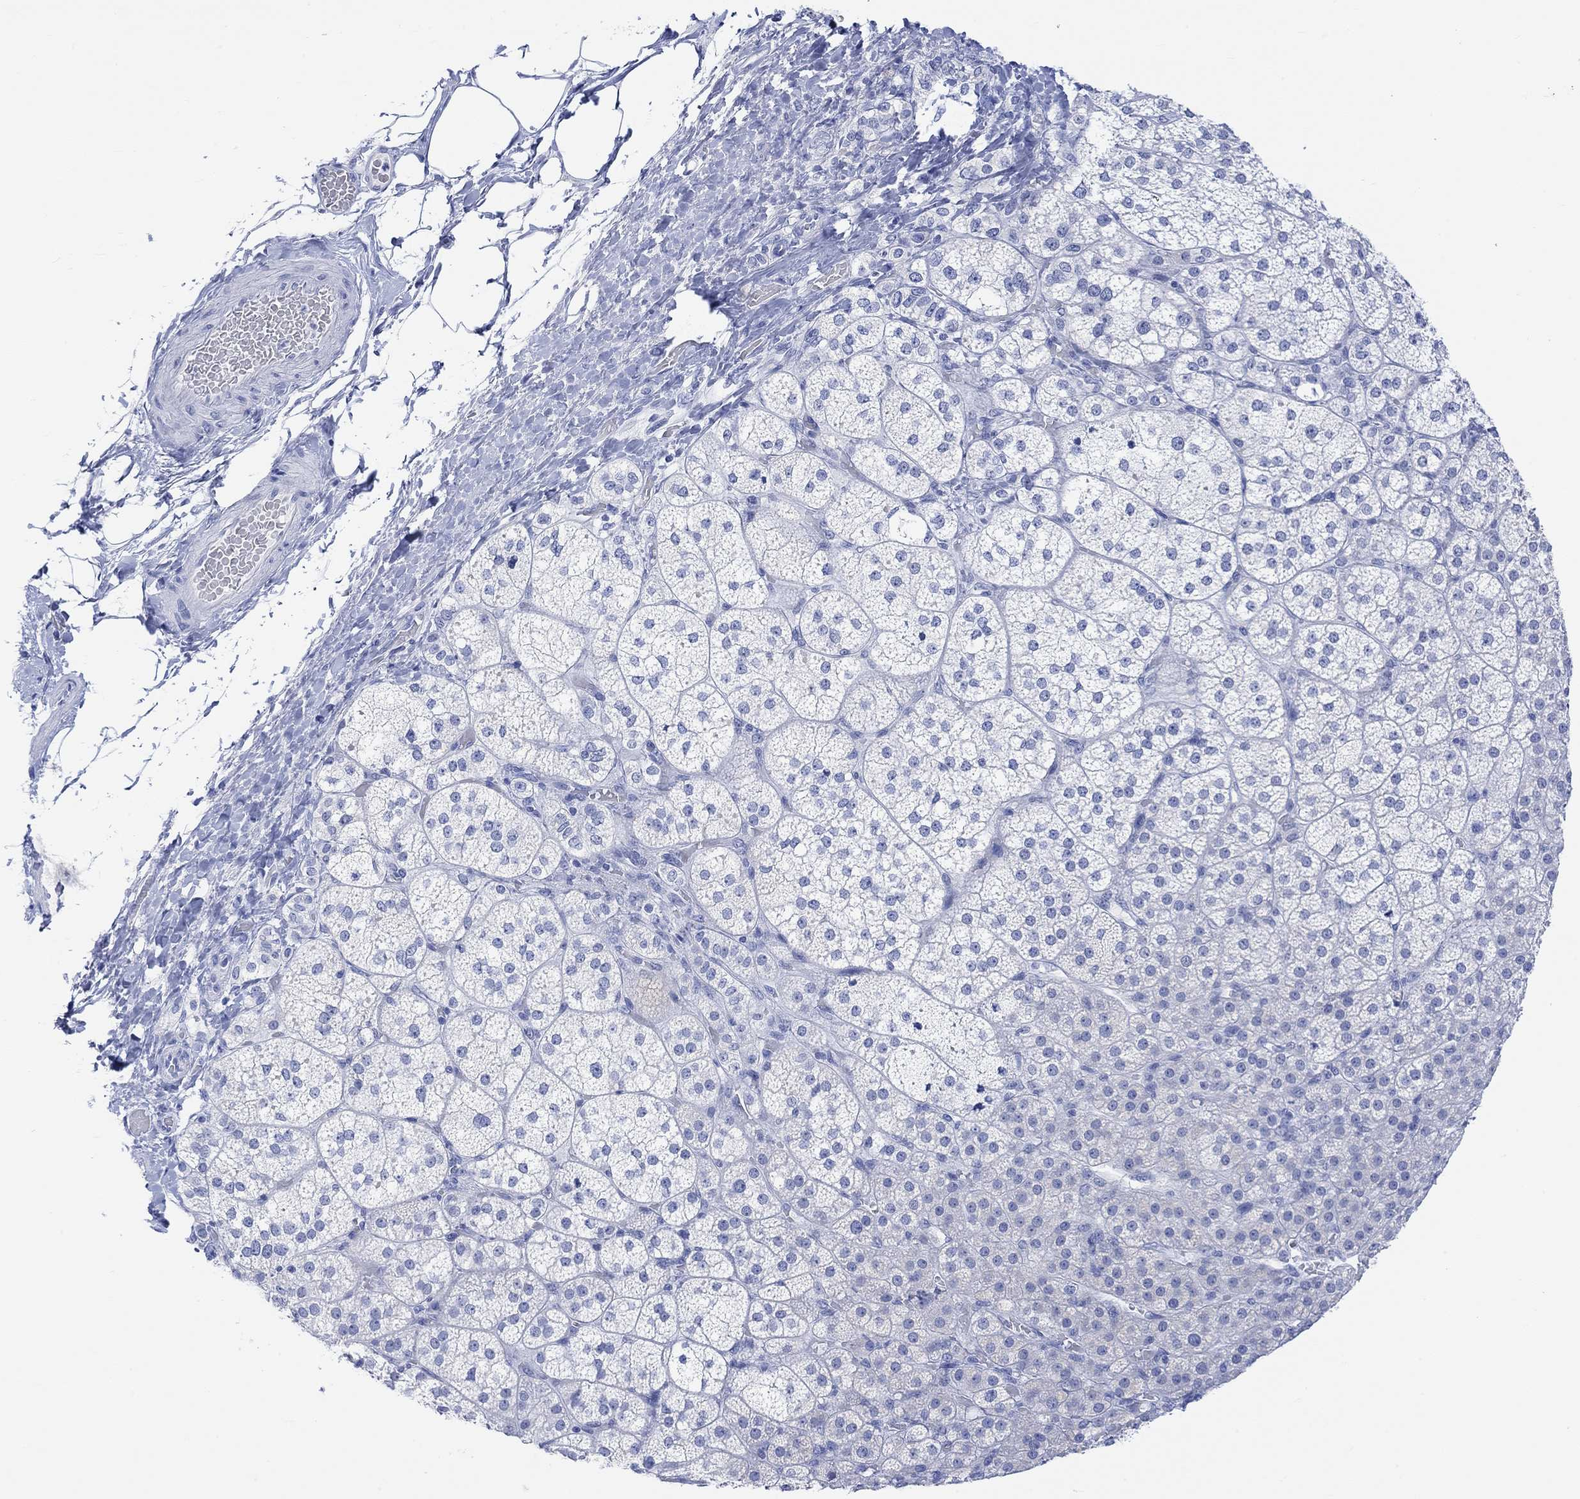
{"staining": {"intensity": "negative", "quantity": "none", "location": "none"}, "tissue": "adrenal gland", "cell_type": "Glandular cells", "image_type": "normal", "snomed": [{"axis": "morphology", "description": "Normal tissue, NOS"}, {"axis": "topography", "description": "Adrenal gland"}], "caption": "DAB immunohistochemical staining of unremarkable adrenal gland reveals no significant expression in glandular cells. The staining is performed using DAB (3,3'-diaminobenzidine) brown chromogen with nuclei counter-stained in using hematoxylin.", "gene": "CALCA", "patient": {"sex": "female", "age": 60}}